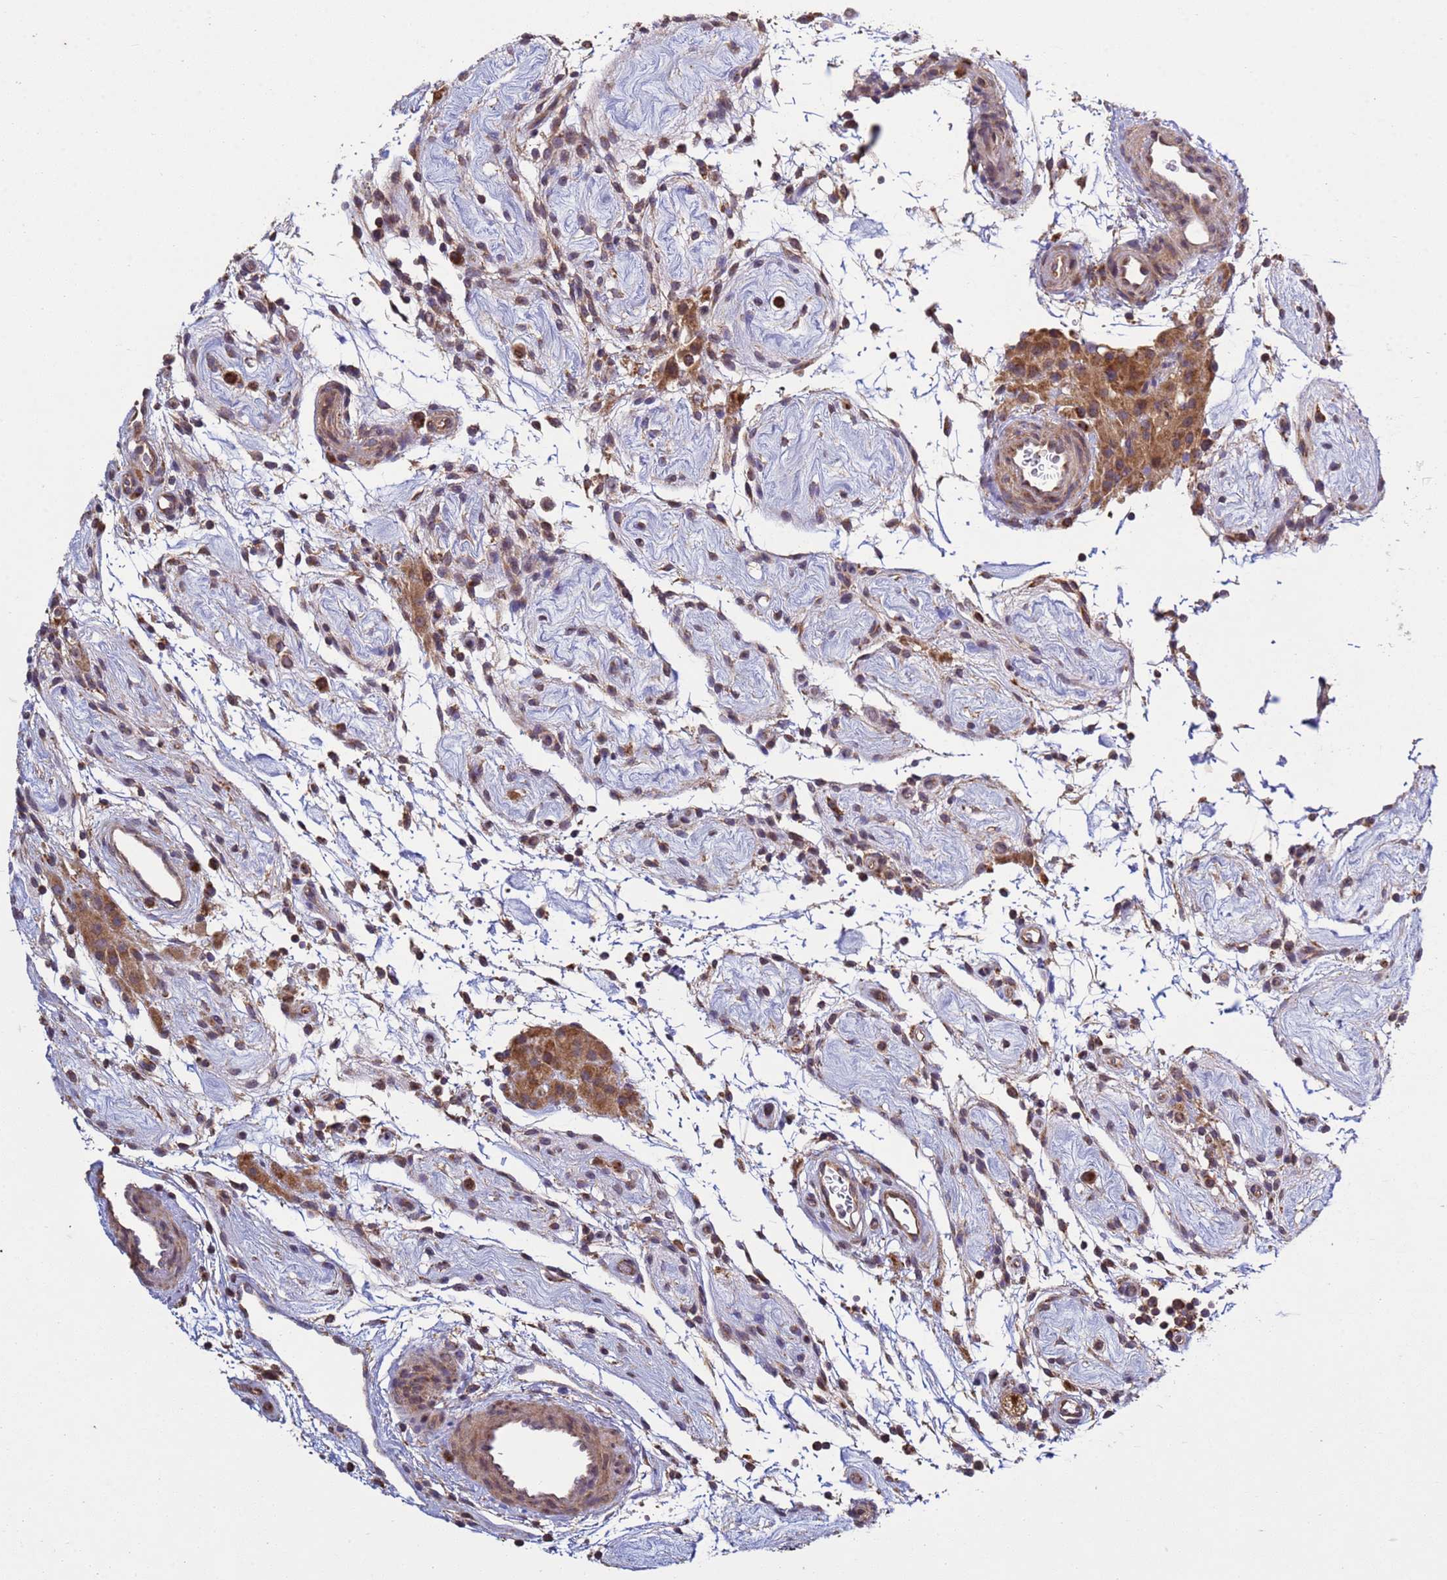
{"staining": {"intensity": "moderate", "quantity": ">75%", "location": "cytoplasmic/membranous"}, "tissue": "testis cancer", "cell_type": "Tumor cells", "image_type": "cancer", "snomed": [{"axis": "morphology", "description": "Seminoma, NOS"}, {"axis": "topography", "description": "Testis"}], "caption": "The image exhibits immunohistochemical staining of testis seminoma. There is moderate cytoplasmic/membranous staining is appreciated in approximately >75% of tumor cells.", "gene": "P2RX7", "patient": {"sex": "male", "age": 49}}